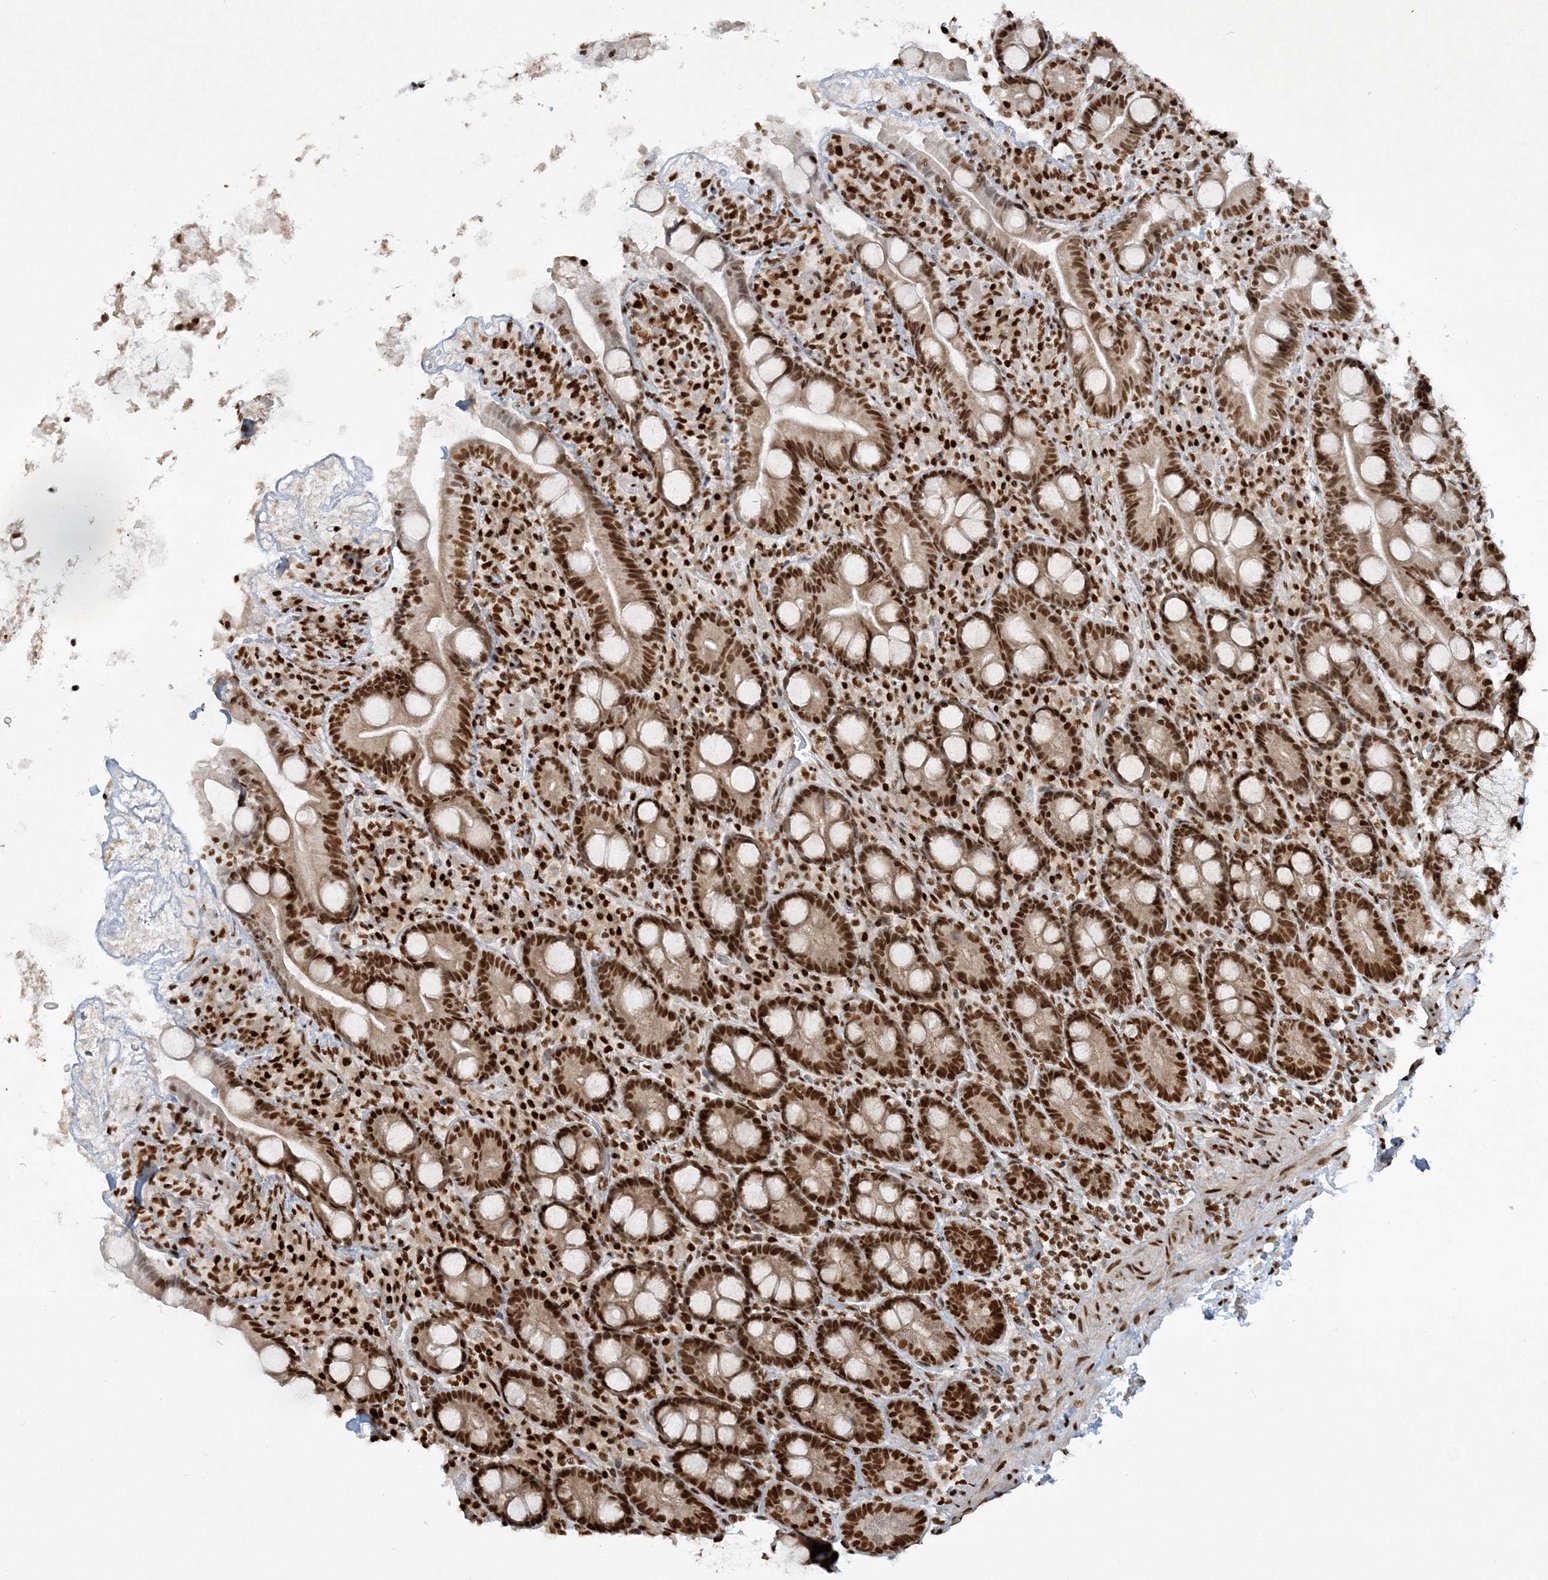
{"staining": {"intensity": "strong", "quantity": ">75%", "location": "nuclear"}, "tissue": "duodenum", "cell_type": "Glandular cells", "image_type": "normal", "snomed": [{"axis": "morphology", "description": "Normal tissue, NOS"}, {"axis": "topography", "description": "Duodenum"}], "caption": "A photomicrograph of duodenum stained for a protein shows strong nuclear brown staining in glandular cells. Using DAB (3,3'-diaminobenzidine) (brown) and hematoxylin (blue) stains, captured at high magnification using brightfield microscopy.", "gene": "DELE1", "patient": {"sex": "male", "age": 35}}